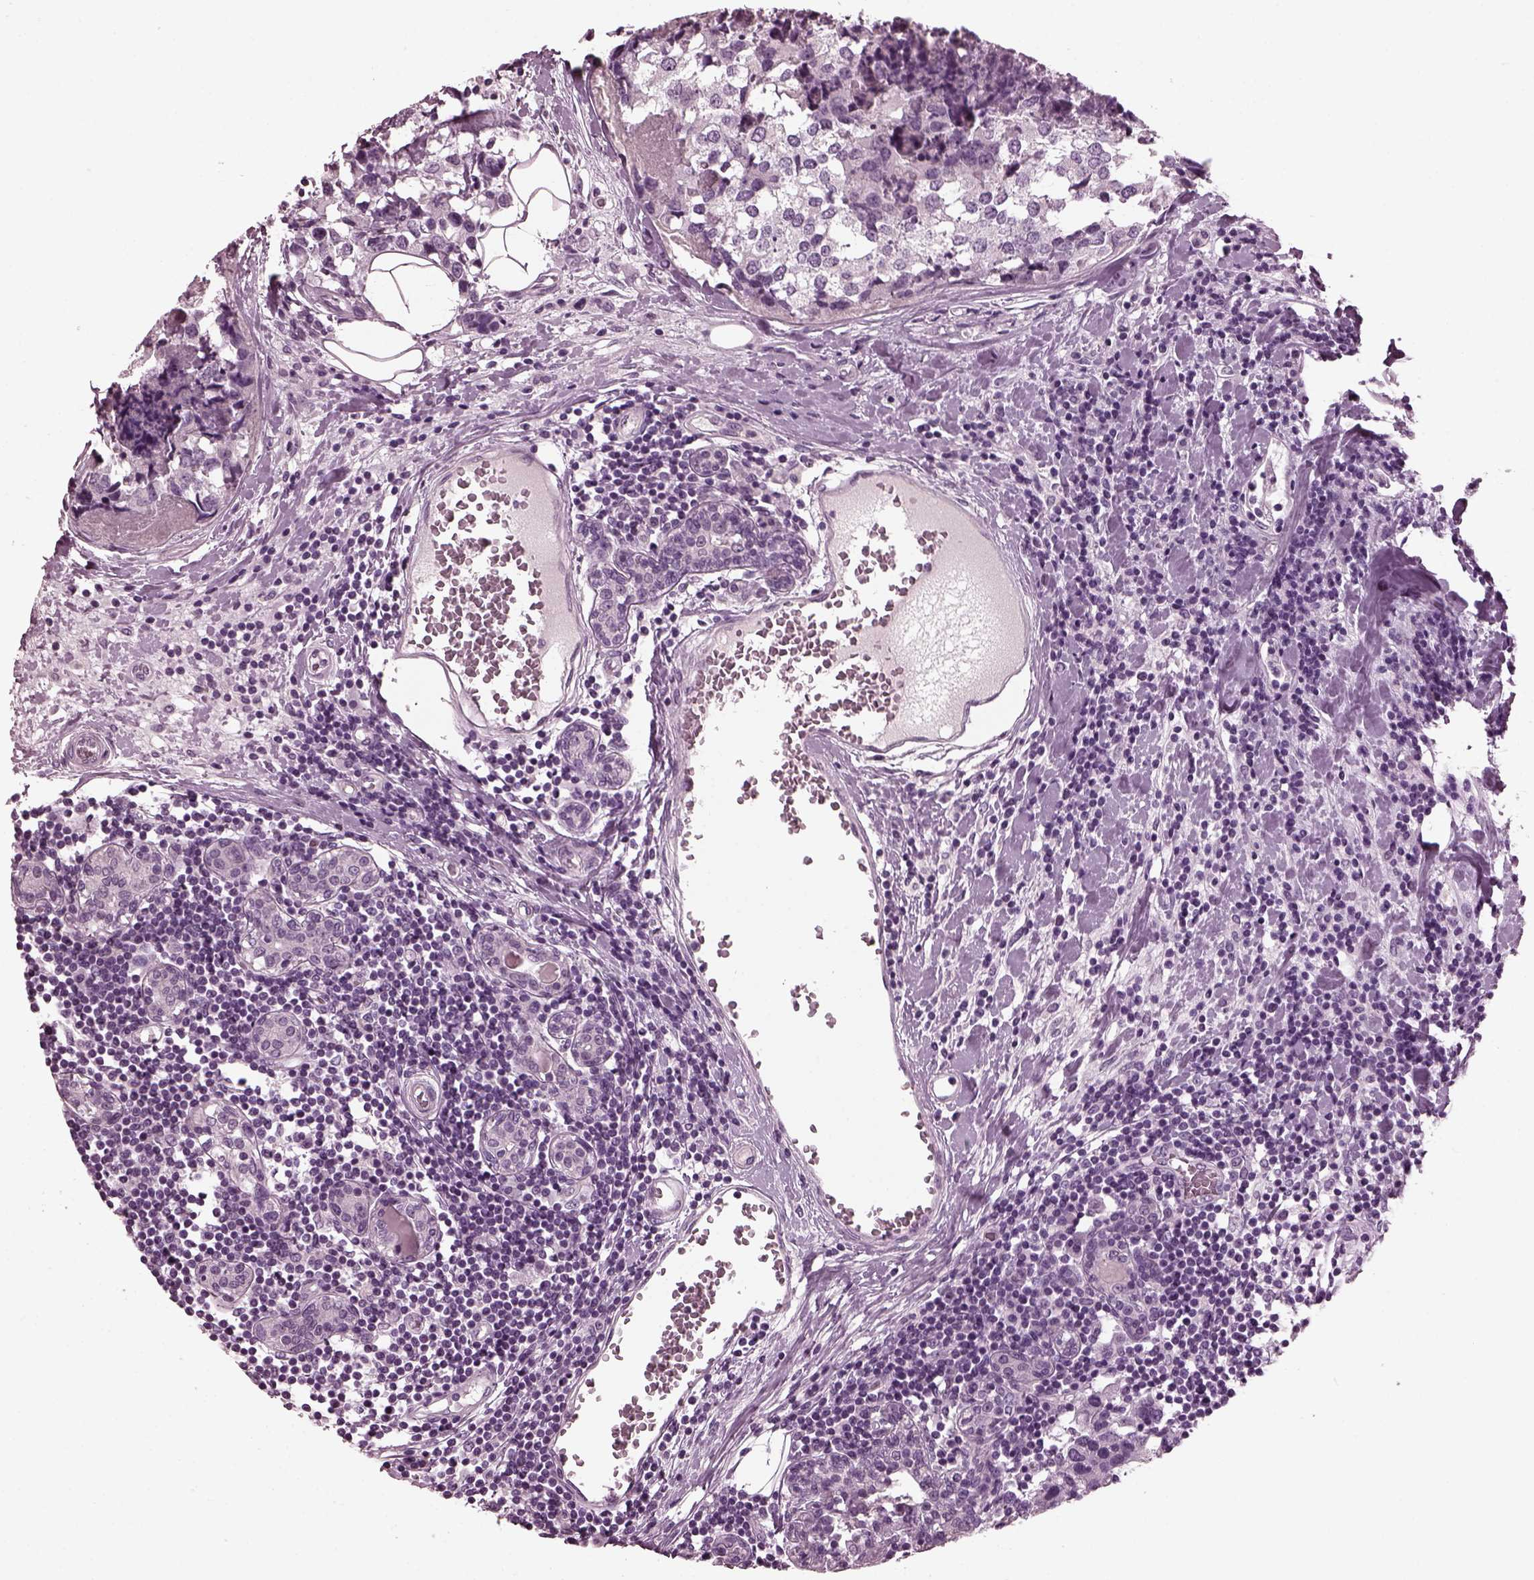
{"staining": {"intensity": "negative", "quantity": "none", "location": "none"}, "tissue": "breast cancer", "cell_type": "Tumor cells", "image_type": "cancer", "snomed": [{"axis": "morphology", "description": "Lobular carcinoma"}, {"axis": "topography", "description": "Breast"}], "caption": "Human breast lobular carcinoma stained for a protein using IHC displays no positivity in tumor cells.", "gene": "MIB2", "patient": {"sex": "female", "age": 59}}